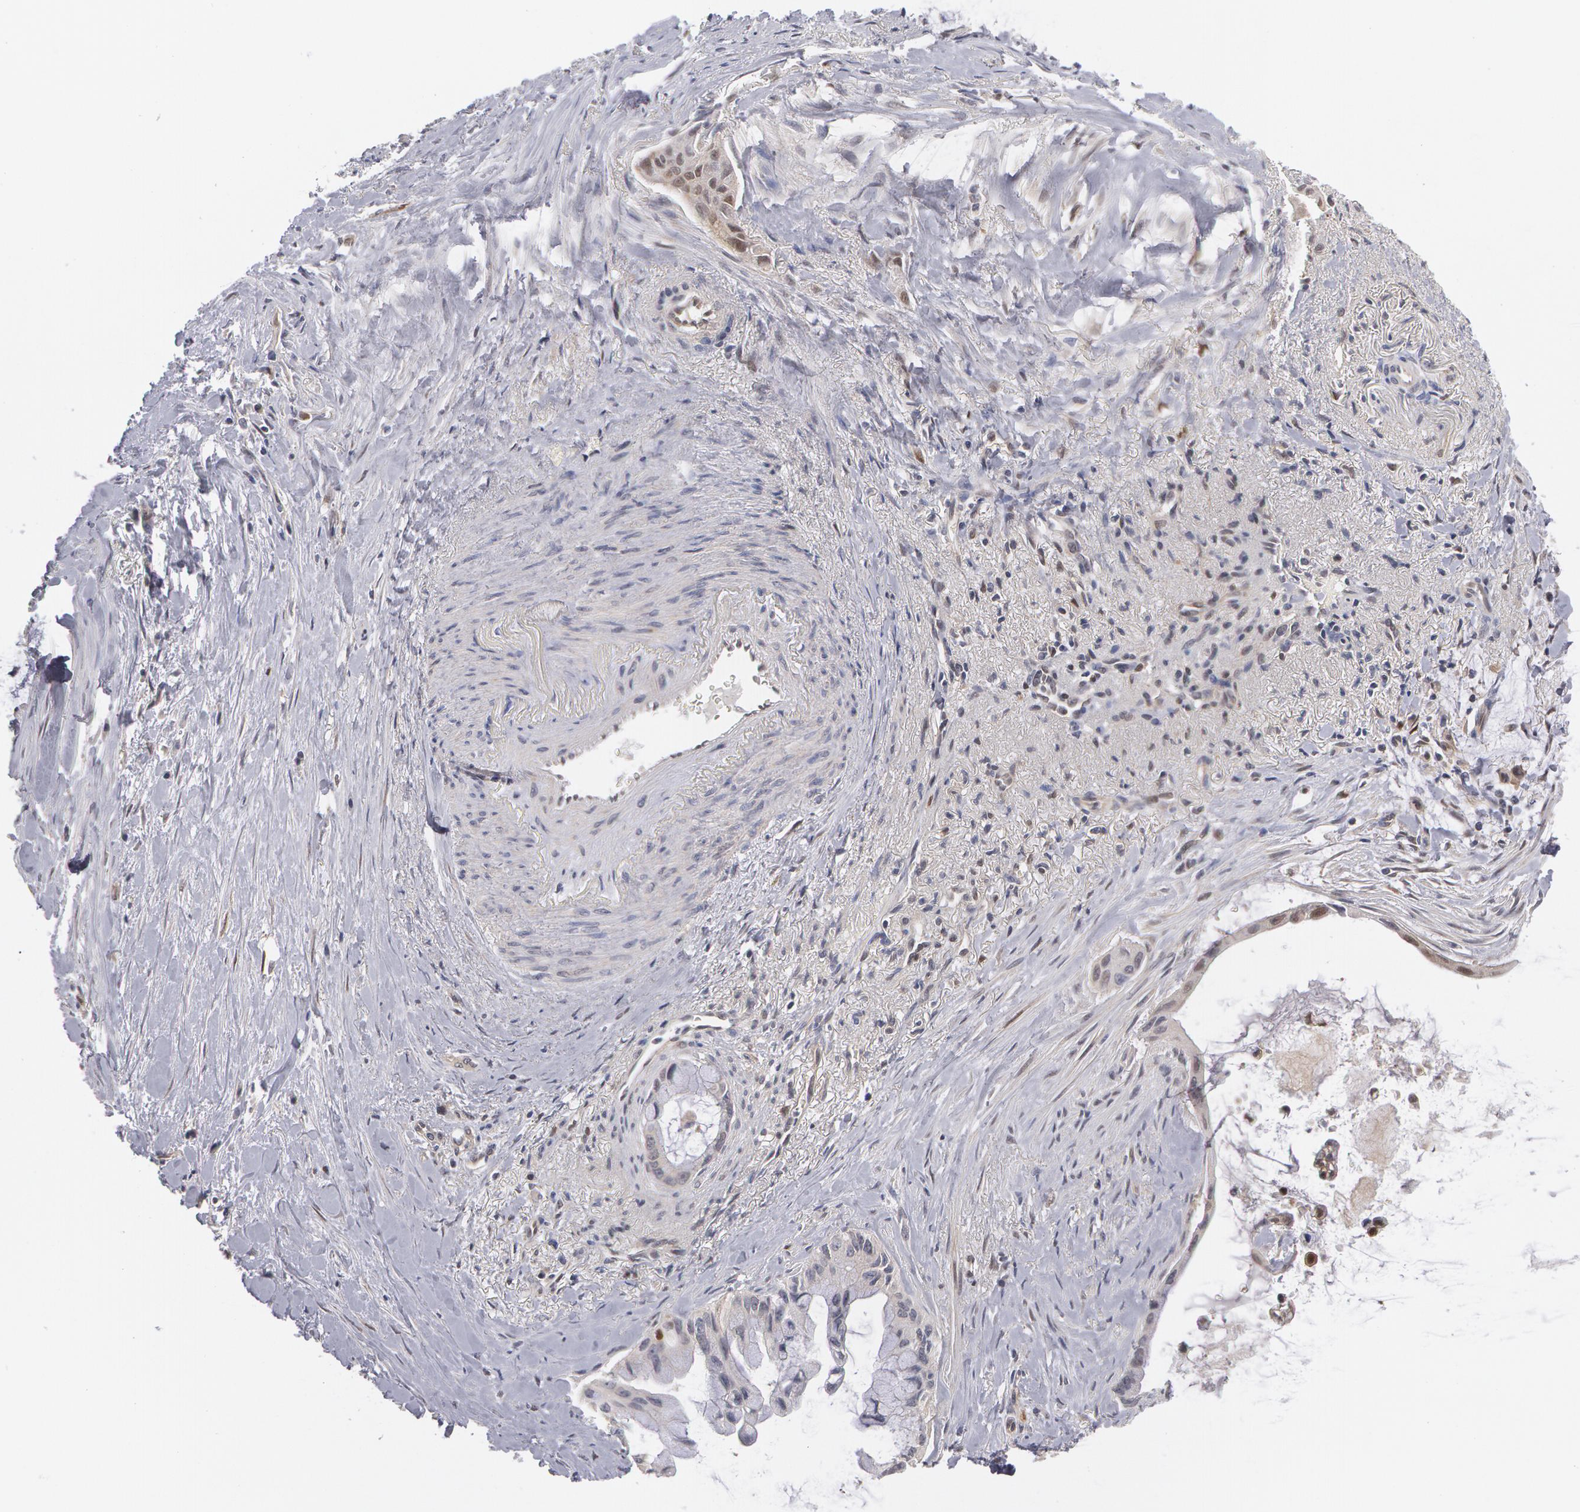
{"staining": {"intensity": "weak", "quantity": "<25%", "location": "nuclear"}, "tissue": "pancreatic cancer", "cell_type": "Tumor cells", "image_type": "cancer", "snomed": [{"axis": "morphology", "description": "Adenocarcinoma, NOS"}, {"axis": "topography", "description": "Pancreas"}], "caption": "This is an immunohistochemistry (IHC) photomicrograph of human pancreatic adenocarcinoma. There is no positivity in tumor cells.", "gene": "TXNRD1", "patient": {"sex": "male", "age": 59}}